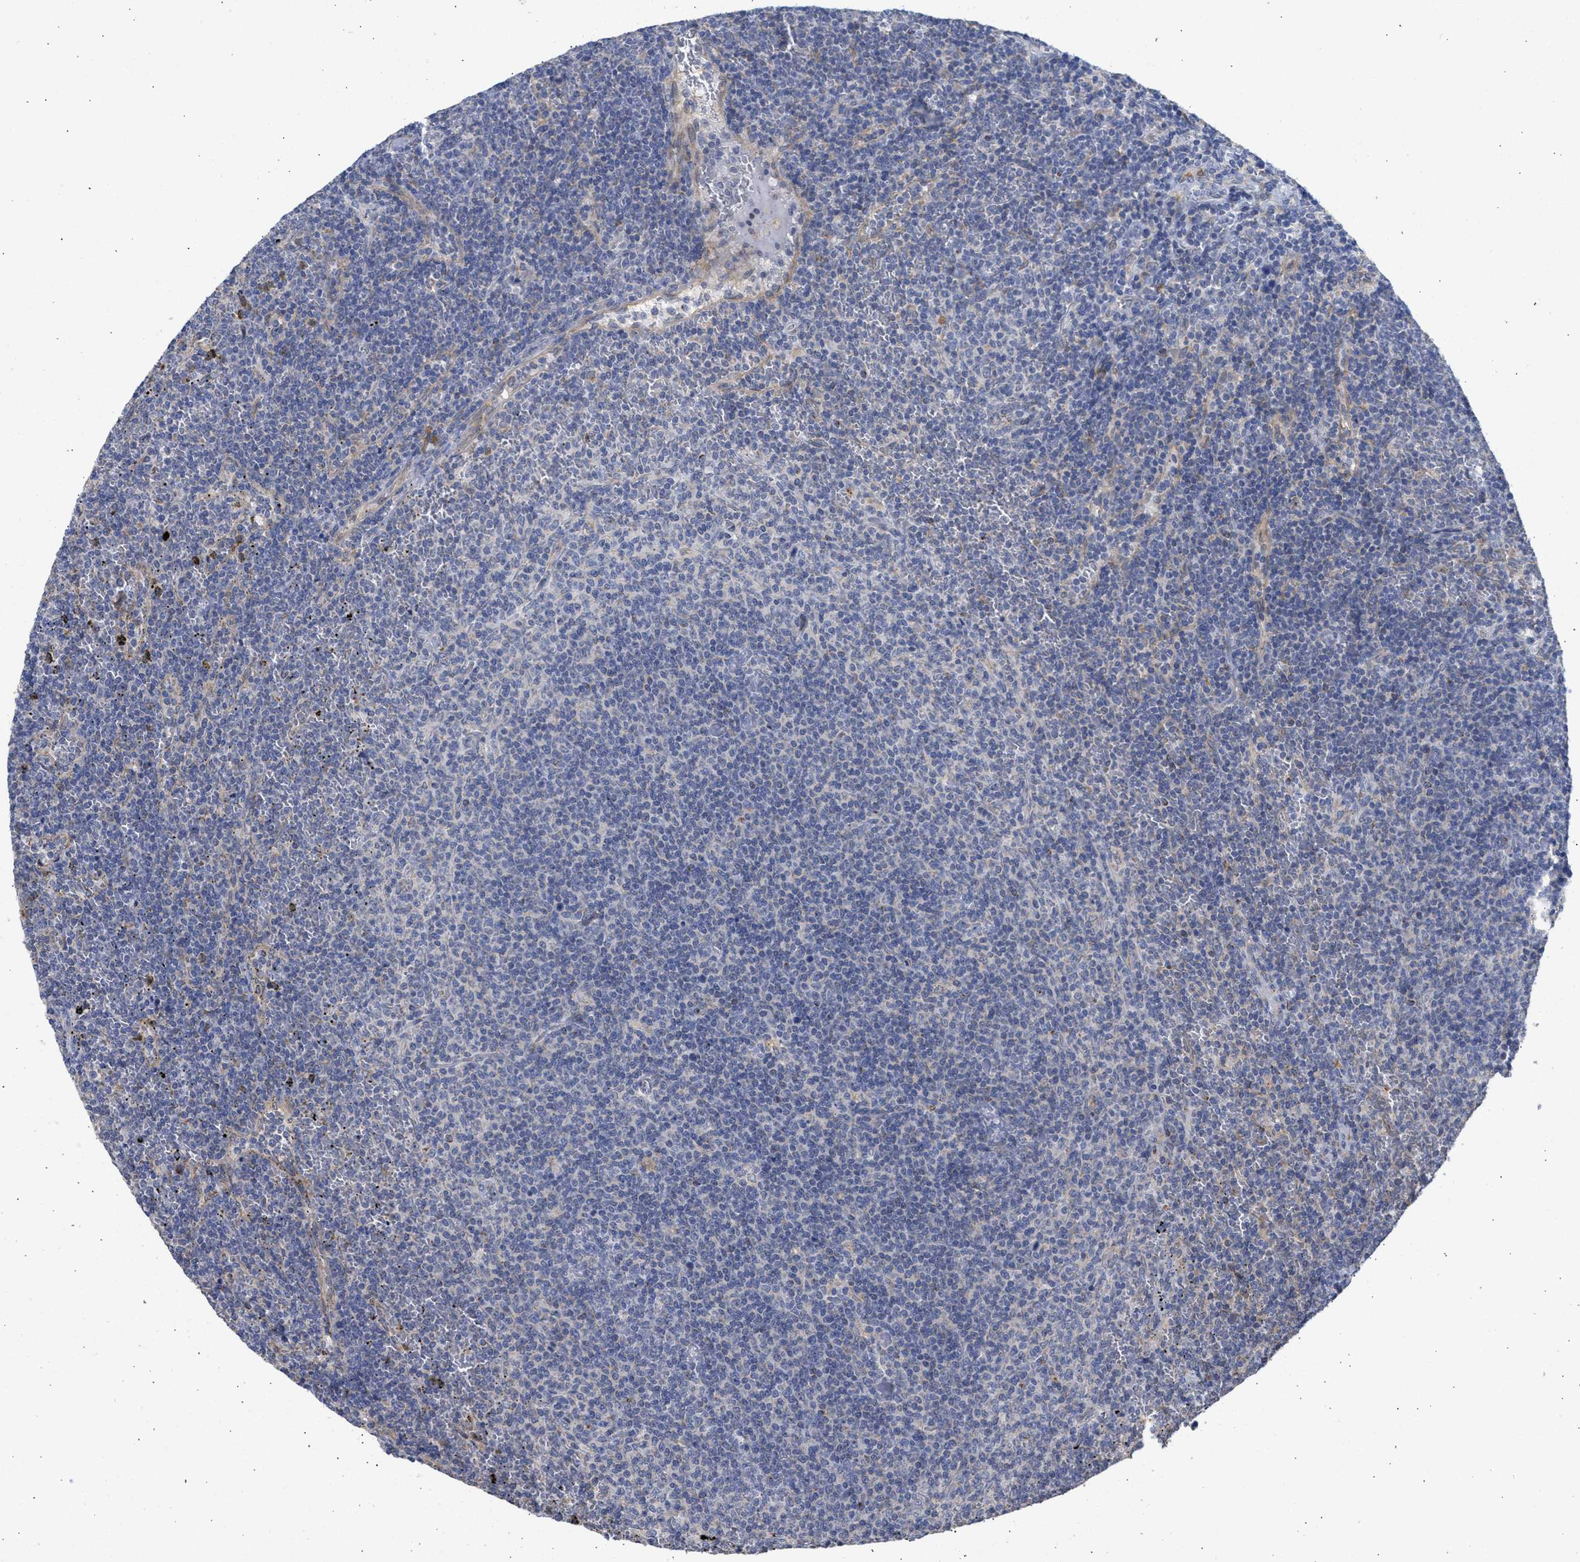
{"staining": {"intensity": "negative", "quantity": "none", "location": "none"}, "tissue": "lymphoma", "cell_type": "Tumor cells", "image_type": "cancer", "snomed": [{"axis": "morphology", "description": "Malignant lymphoma, non-Hodgkin's type, Low grade"}, {"axis": "topography", "description": "Spleen"}], "caption": "The photomicrograph reveals no significant positivity in tumor cells of malignant lymphoma, non-Hodgkin's type (low-grade).", "gene": "TMED1", "patient": {"sex": "female", "age": 50}}